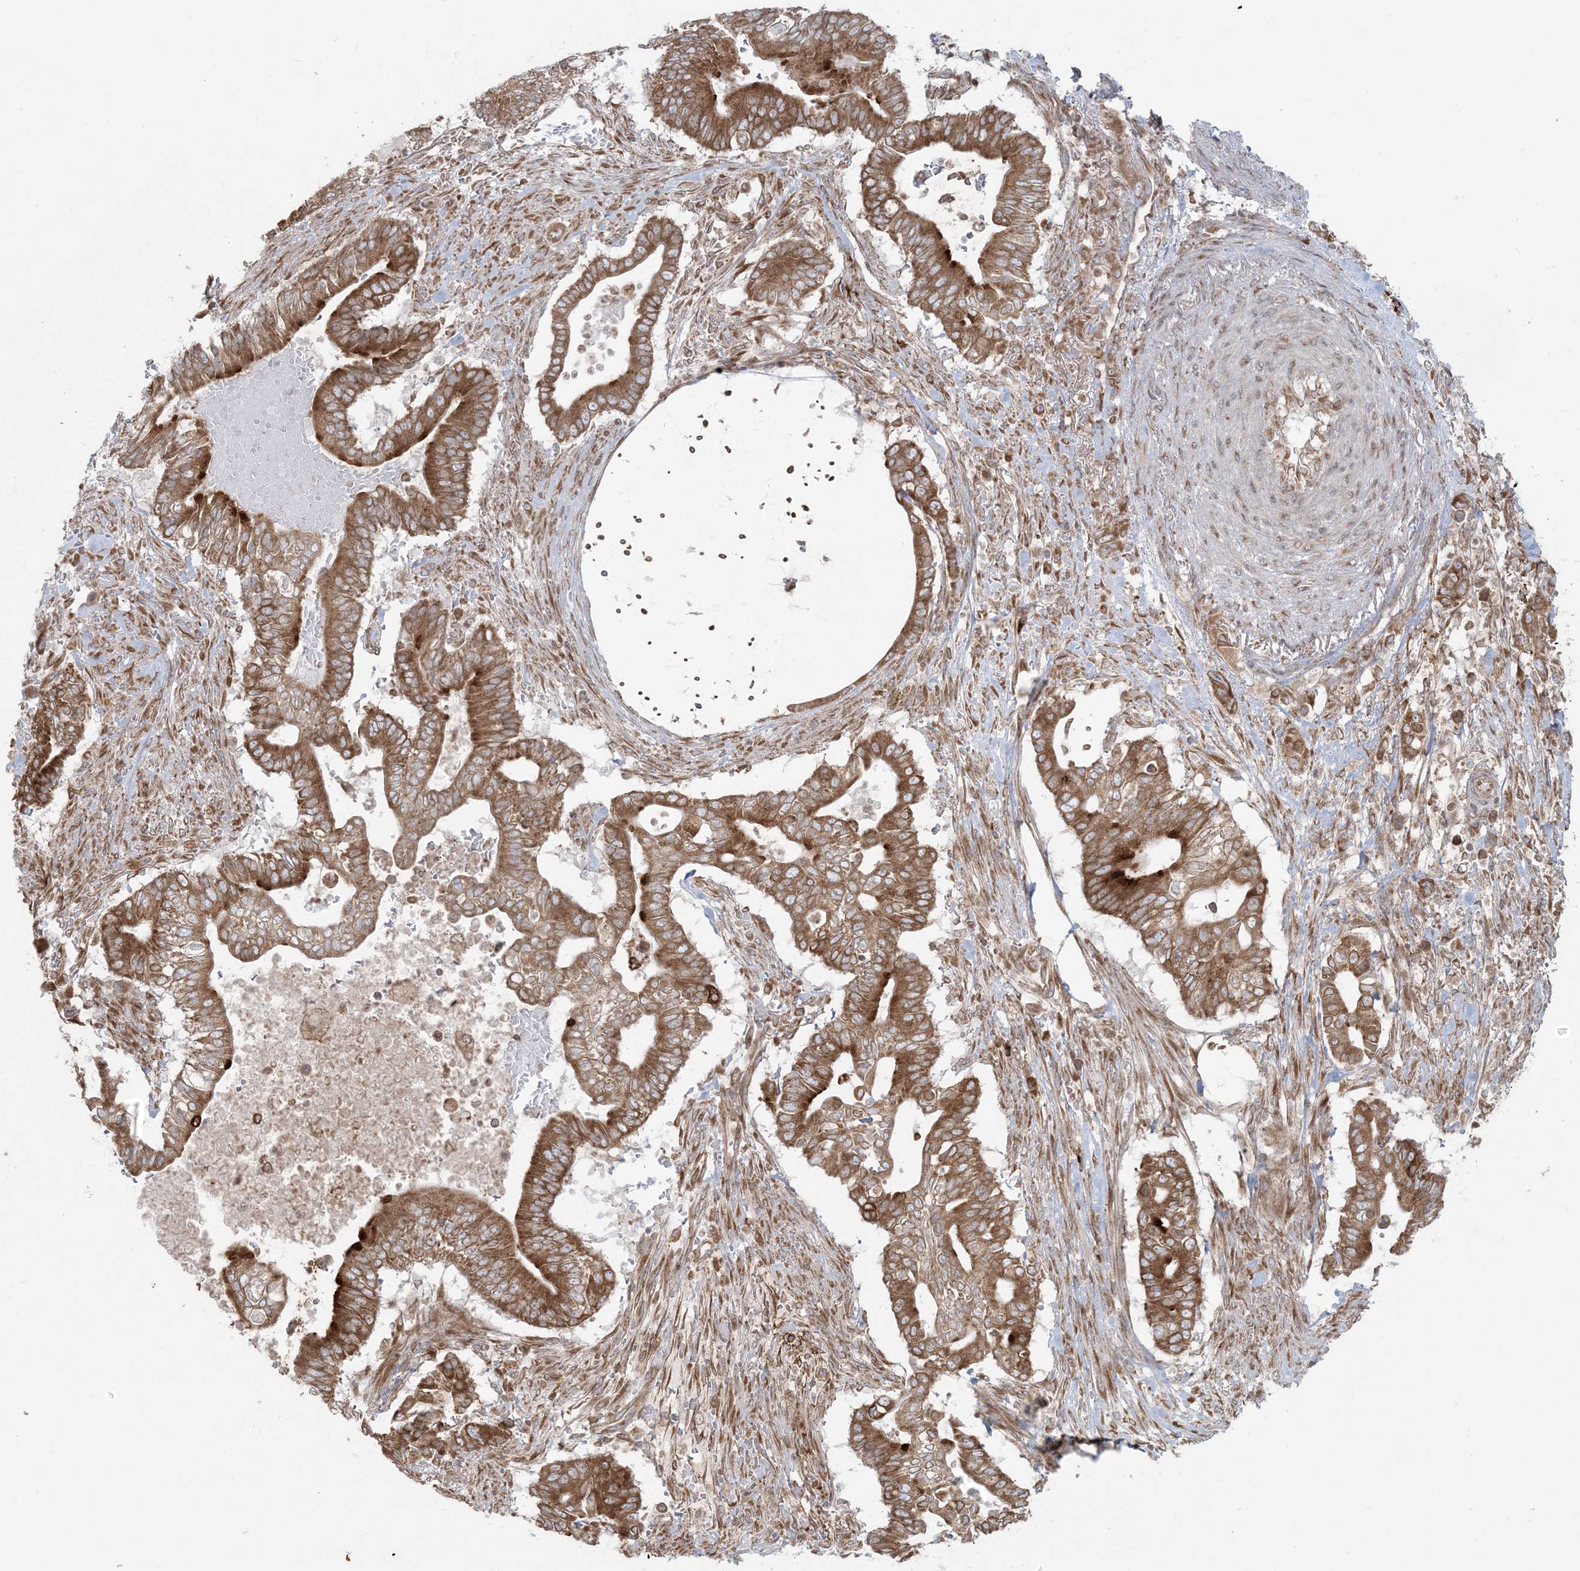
{"staining": {"intensity": "moderate", "quantity": ">75%", "location": "cytoplasmic/membranous"}, "tissue": "pancreatic cancer", "cell_type": "Tumor cells", "image_type": "cancer", "snomed": [{"axis": "morphology", "description": "Adenocarcinoma, NOS"}, {"axis": "topography", "description": "Pancreas"}], "caption": "Immunohistochemistry photomicrograph of neoplastic tissue: pancreatic adenocarcinoma stained using IHC displays medium levels of moderate protein expression localized specifically in the cytoplasmic/membranous of tumor cells, appearing as a cytoplasmic/membranous brown color.", "gene": "UBXN4", "patient": {"sex": "male", "age": 68}}